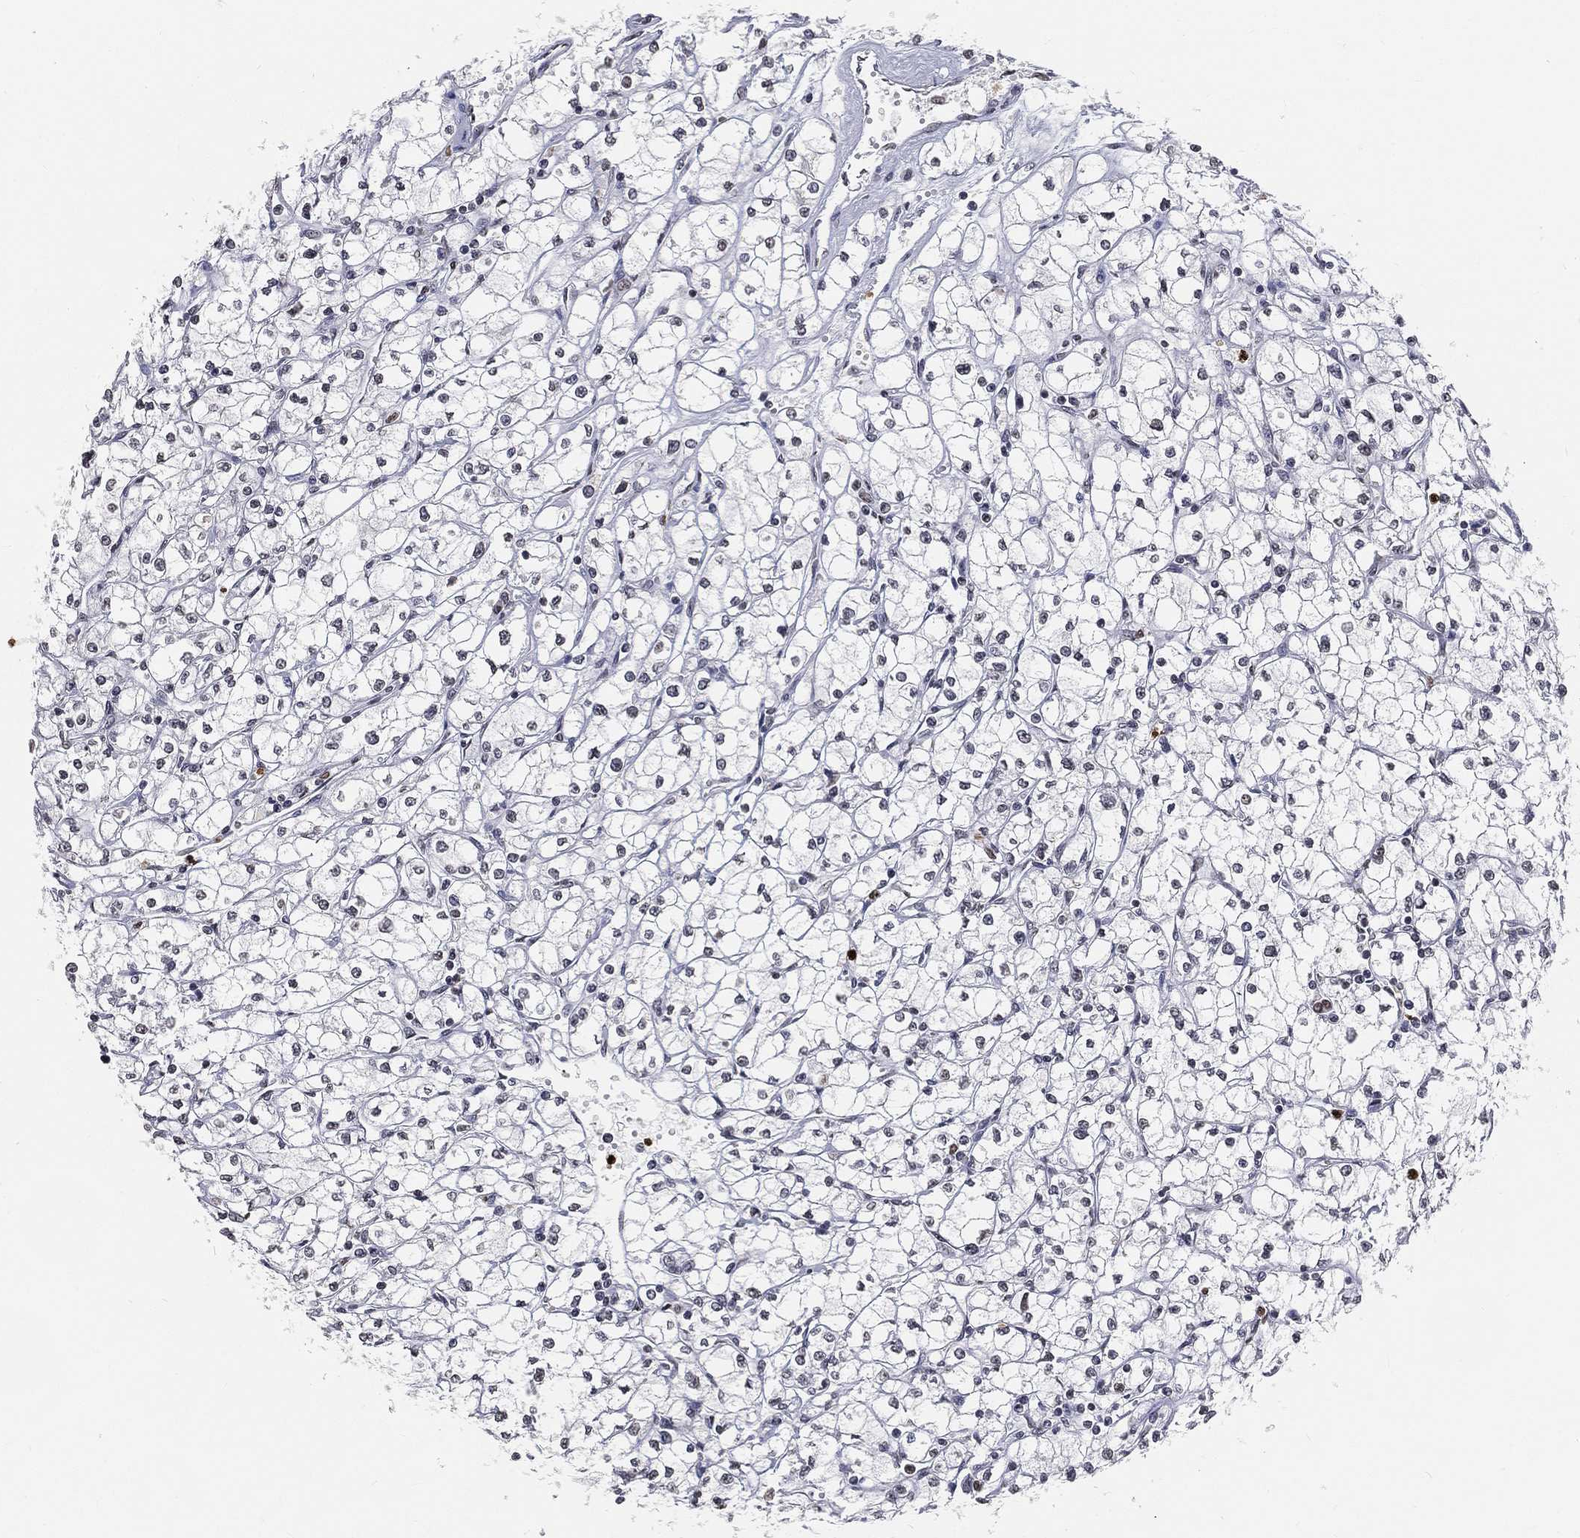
{"staining": {"intensity": "negative", "quantity": "none", "location": "none"}, "tissue": "renal cancer", "cell_type": "Tumor cells", "image_type": "cancer", "snomed": [{"axis": "morphology", "description": "Adenocarcinoma, NOS"}, {"axis": "topography", "description": "Kidney"}], "caption": "Immunohistochemistry (IHC) micrograph of neoplastic tissue: renal cancer stained with DAB (3,3'-diaminobenzidine) reveals no significant protein expression in tumor cells. (DAB (3,3'-diaminobenzidine) IHC with hematoxylin counter stain).", "gene": "ARG1", "patient": {"sex": "male", "age": 67}}